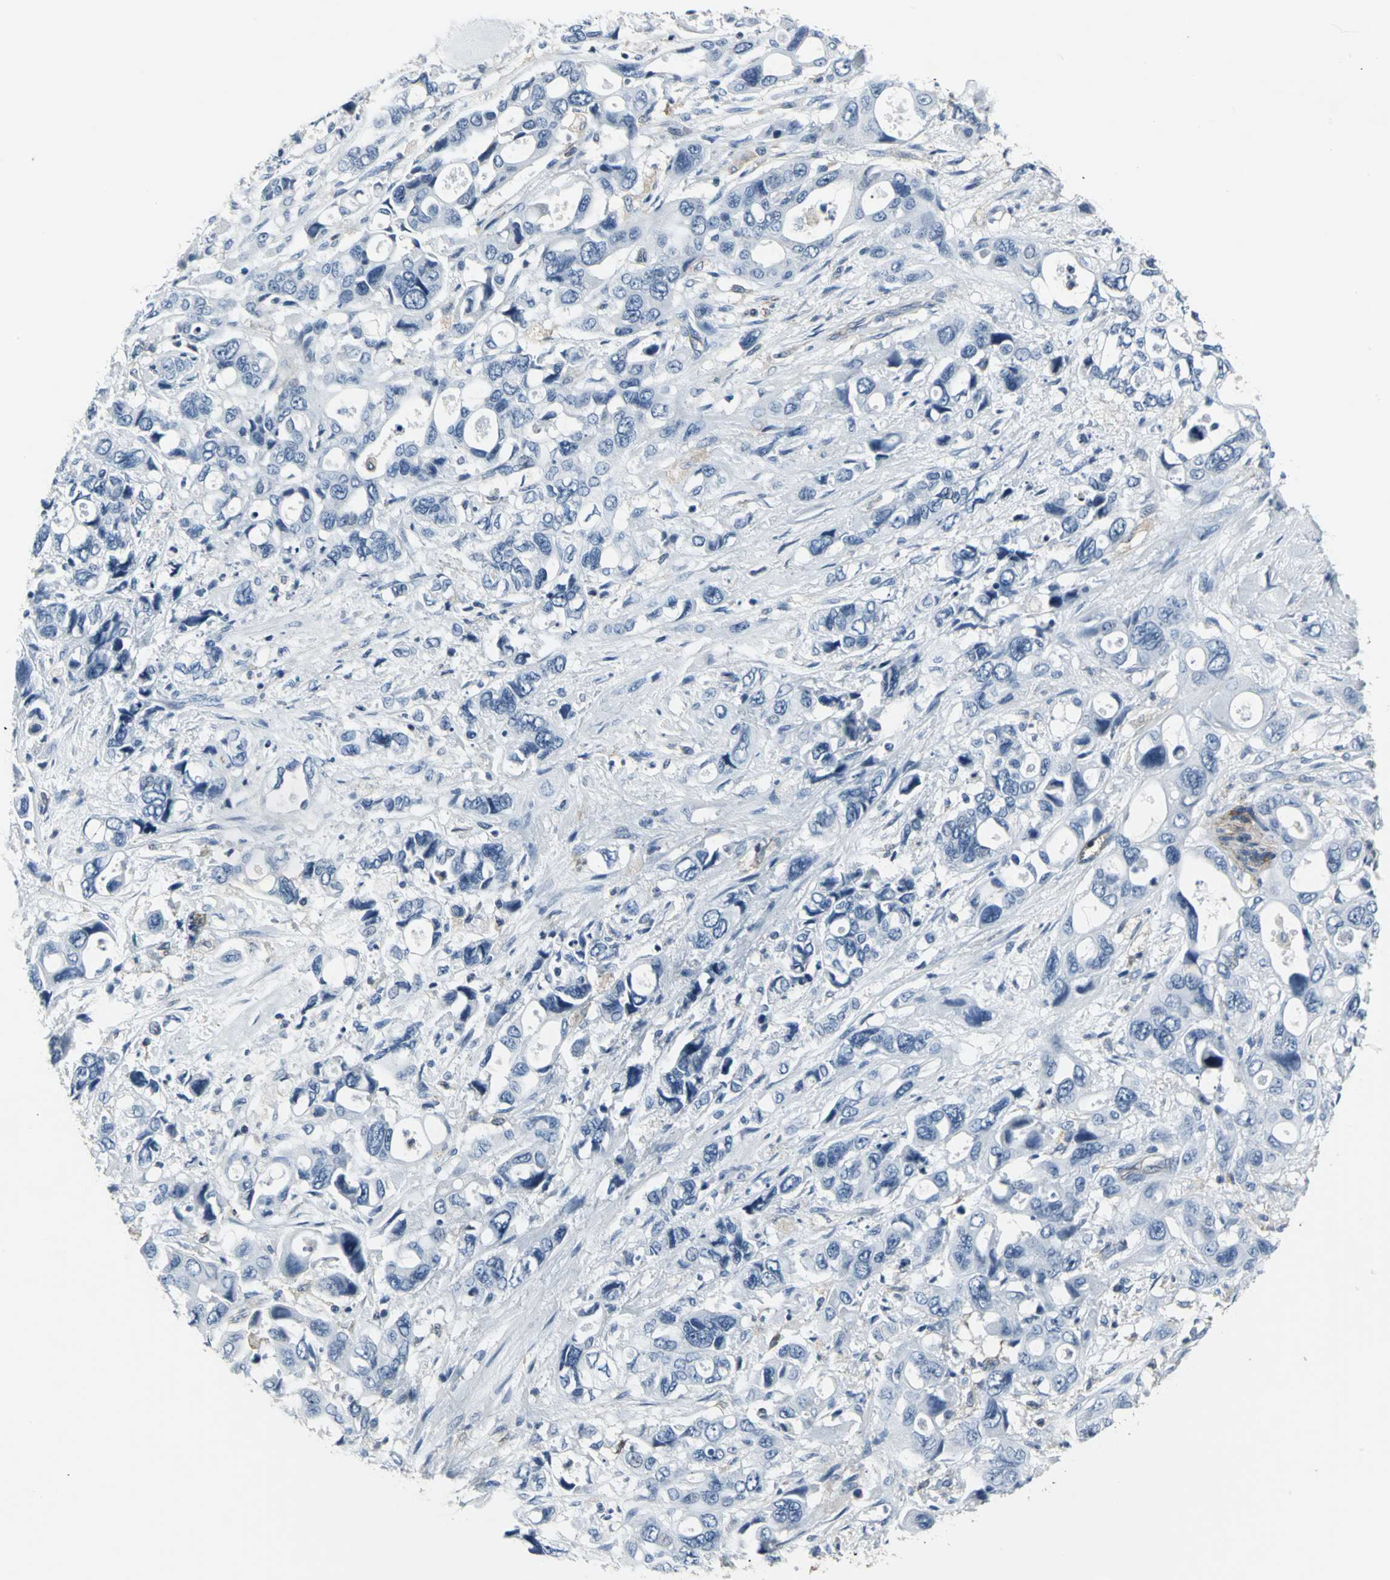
{"staining": {"intensity": "negative", "quantity": "none", "location": "none"}, "tissue": "pancreatic cancer", "cell_type": "Tumor cells", "image_type": "cancer", "snomed": [{"axis": "morphology", "description": "Adenocarcinoma, NOS"}, {"axis": "topography", "description": "Pancreas"}], "caption": "An IHC photomicrograph of adenocarcinoma (pancreatic) is shown. There is no staining in tumor cells of adenocarcinoma (pancreatic).", "gene": "IQGAP2", "patient": {"sex": "male", "age": 46}}